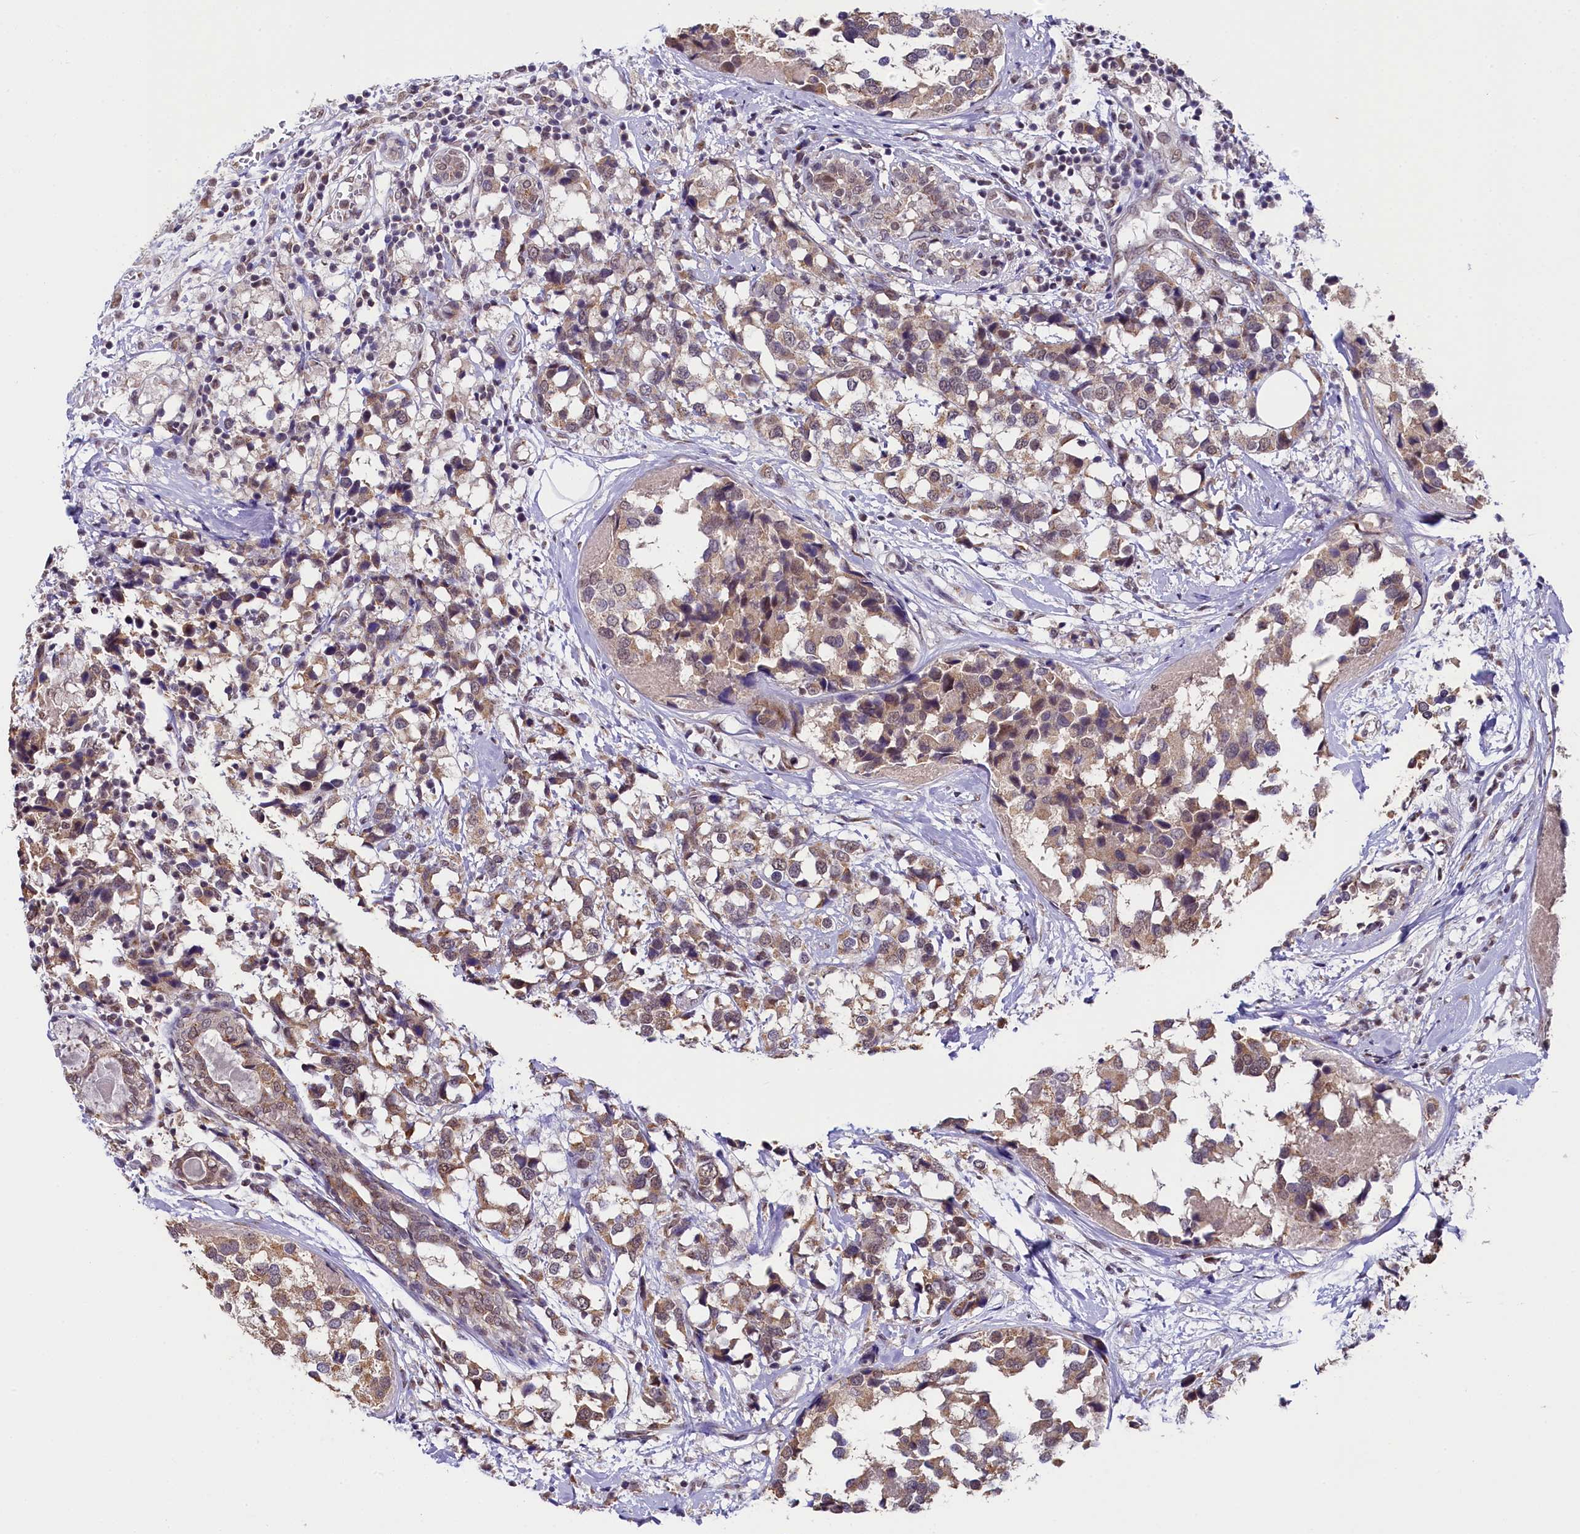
{"staining": {"intensity": "weak", "quantity": ">75%", "location": "cytoplasmic/membranous,nuclear"}, "tissue": "breast cancer", "cell_type": "Tumor cells", "image_type": "cancer", "snomed": [{"axis": "morphology", "description": "Lobular carcinoma"}, {"axis": "topography", "description": "Breast"}], "caption": "This micrograph demonstrates immunohistochemistry (IHC) staining of human breast cancer, with low weak cytoplasmic/membranous and nuclear expression in about >75% of tumor cells.", "gene": "NCBP1", "patient": {"sex": "female", "age": 59}}